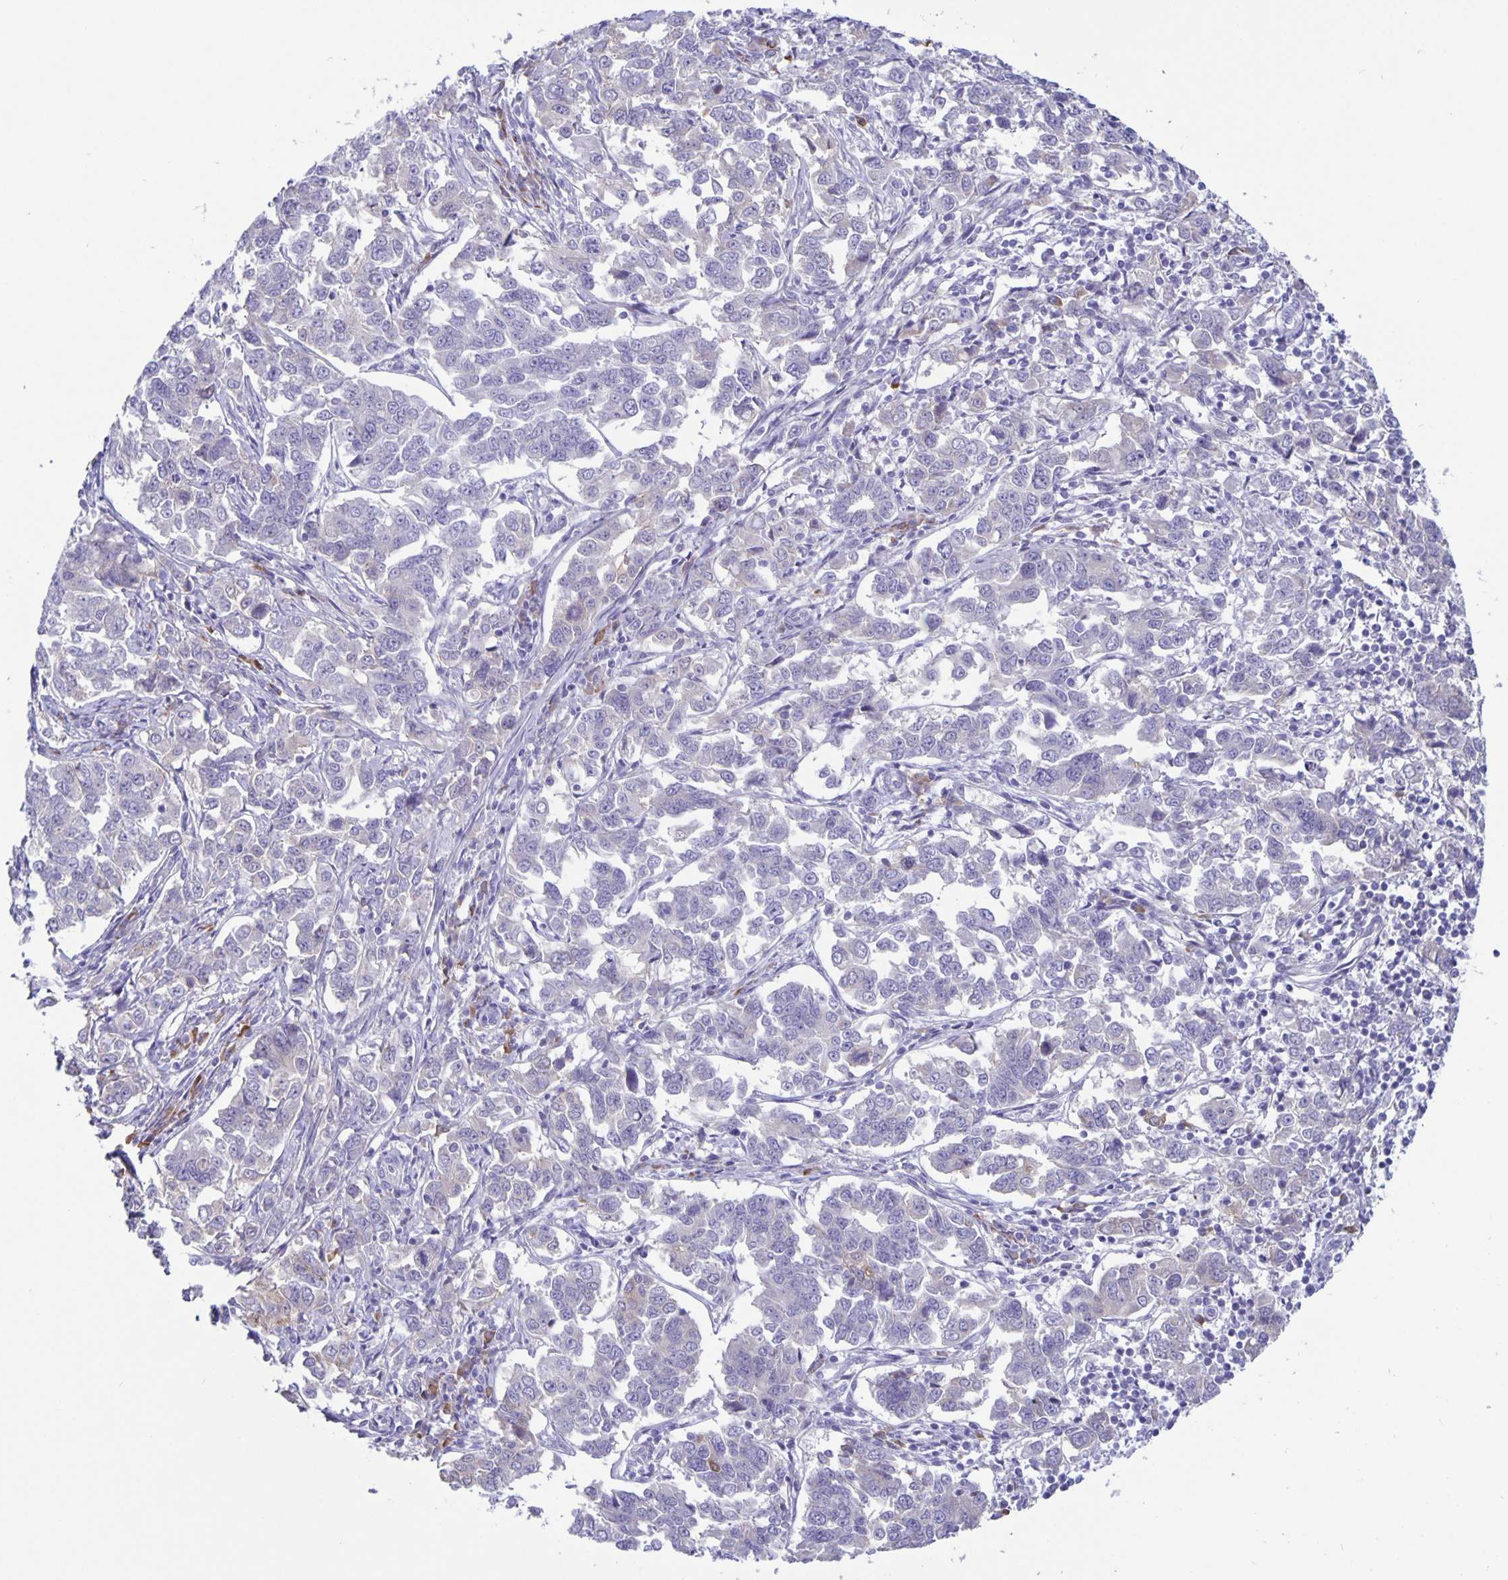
{"staining": {"intensity": "weak", "quantity": "<25%", "location": "cytoplasmic/membranous"}, "tissue": "endometrial cancer", "cell_type": "Tumor cells", "image_type": "cancer", "snomed": [{"axis": "morphology", "description": "Adenocarcinoma, NOS"}, {"axis": "topography", "description": "Endometrium"}], "caption": "Immunohistochemical staining of endometrial cancer reveals no significant positivity in tumor cells.", "gene": "ERMN", "patient": {"sex": "female", "age": 43}}